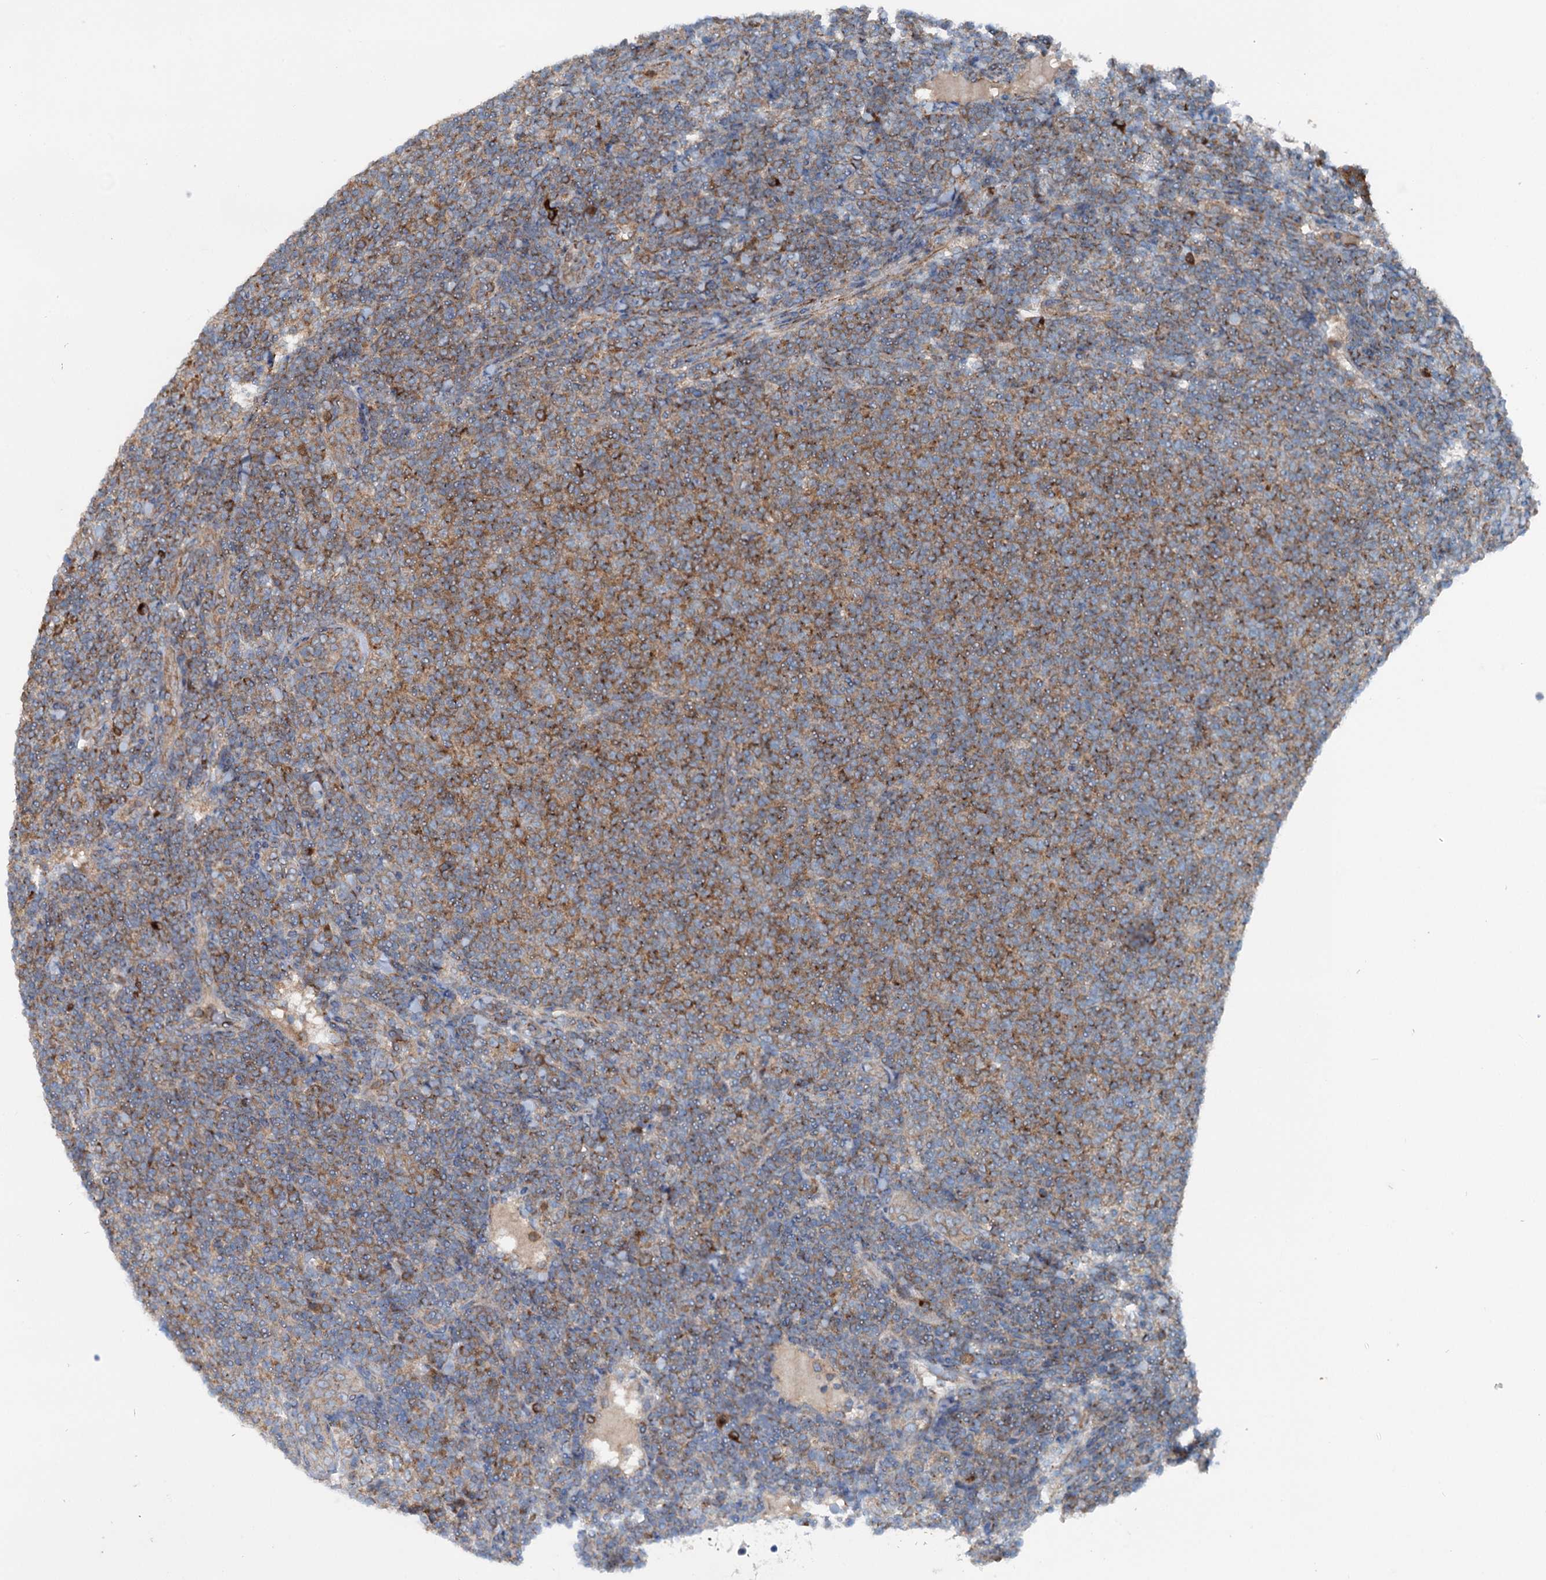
{"staining": {"intensity": "moderate", "quantity": "<25%", "location": "cytoplasmic/membranous"}, "tissue": "lymphoma", "cell_type": "Tumor cells", "image_type": "cancer", "snomed": [{"axis": "morphology", "description": "Malignant lymphoma, non-Hodgkin's type, Low grade"}, {"axis": "topography", "description": "Lymph node"}], "caption": "Malignant lymphoma, non-Hodgkin's type (low-grade) stained for a protein (brown) shows moderate cytoplasmic/membranous positive staining in approximately <25% of tumor cells.", "gene": "CALCOCO1", "patient": {"sex": "male", "age": 66}}